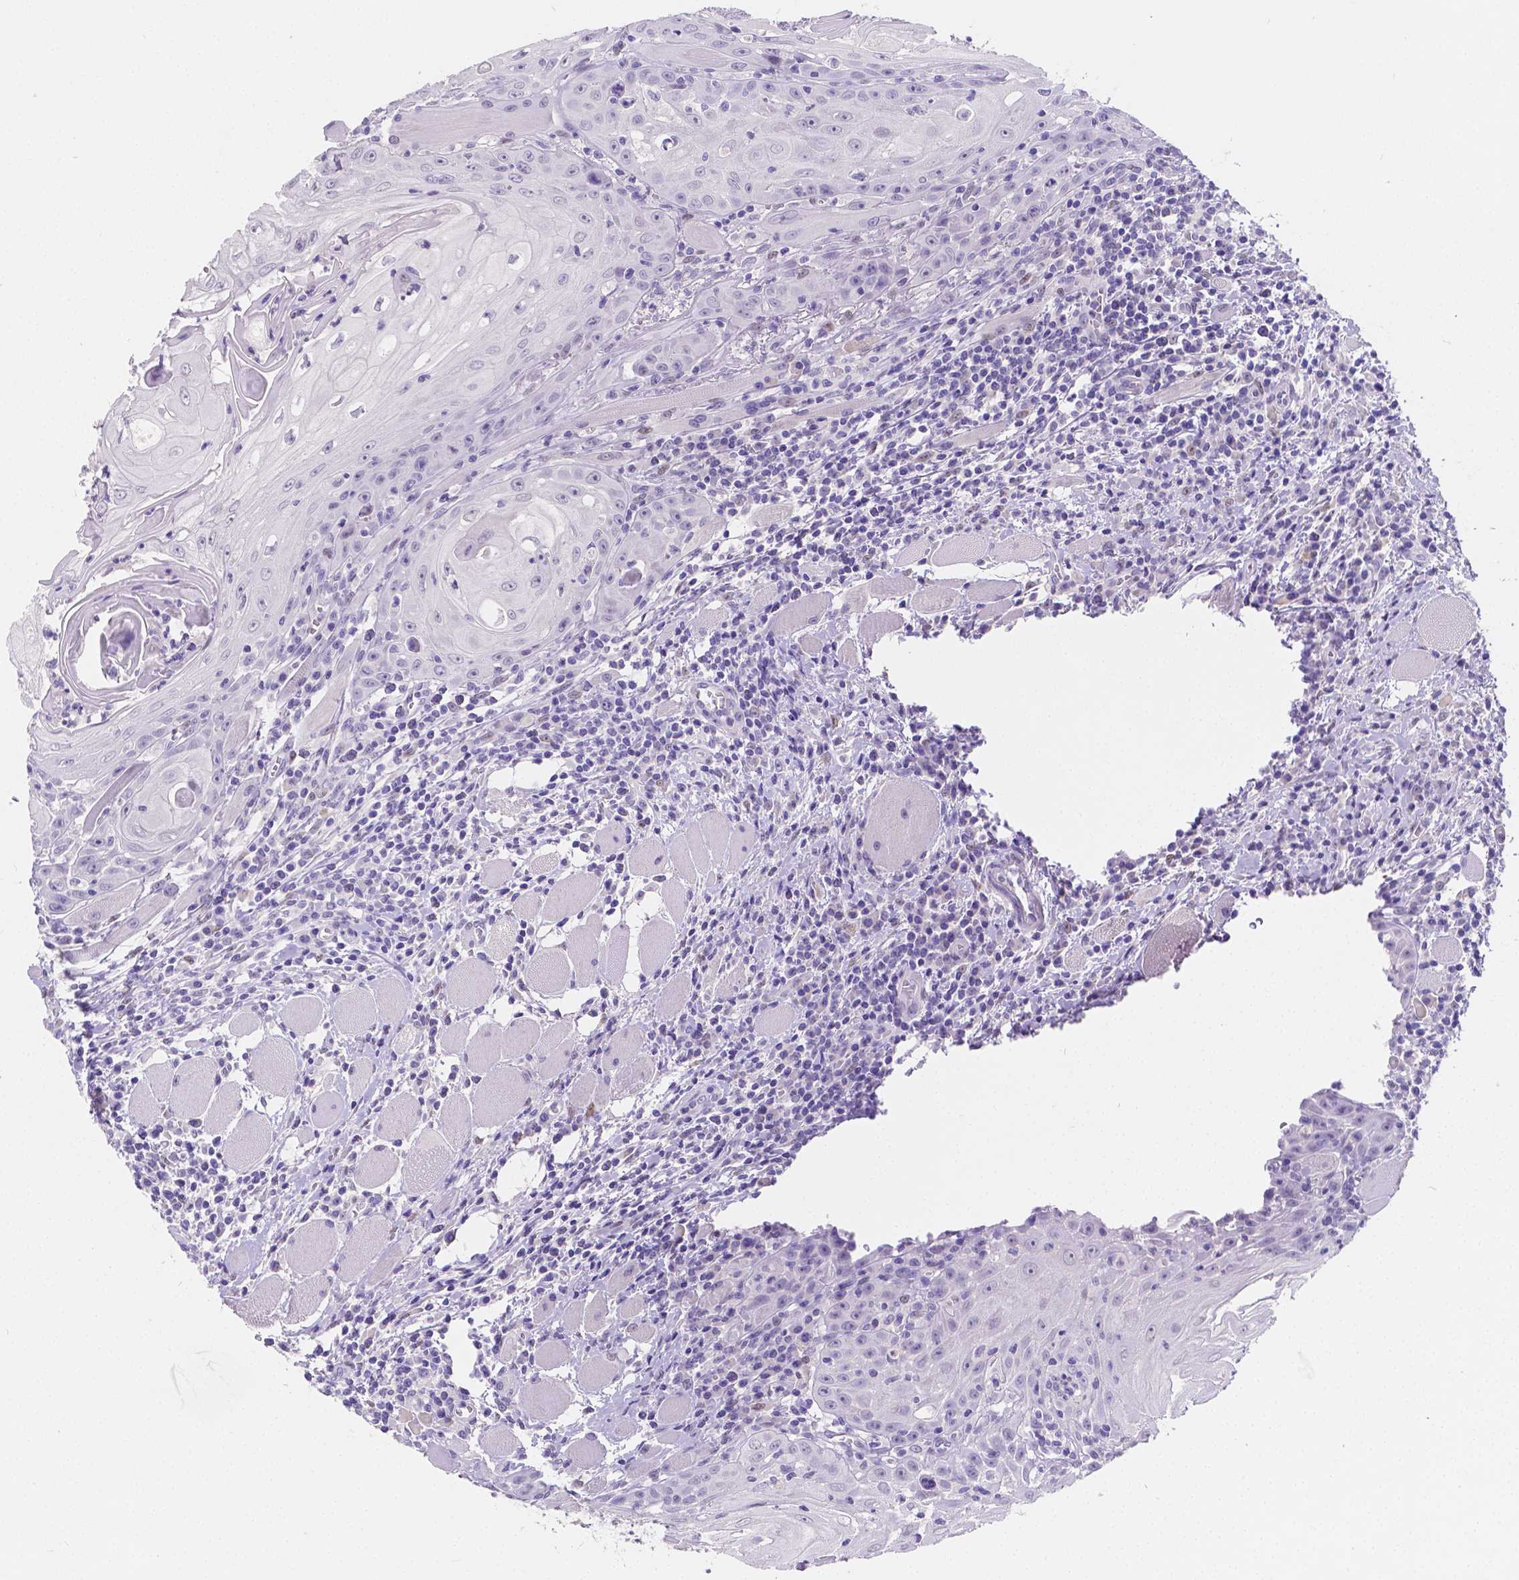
{"staining": {"intensity": "negative", "quantity": "none", "location": "none"}, "tissue": "head and neck cancer", "cell_type": "Tumor cells", "image_type": "cancer", "snomed": [{"axis": "morphology", "description": "Squamous cell carcinoma, NOS"}, {"axis": "topography", "description": "Head-Neck"}], "caption": "There is no significant expression in tumor cells of head and neck cancer.", "gene": "SATB2", "patient": {"sex": "male", "age": 52}}